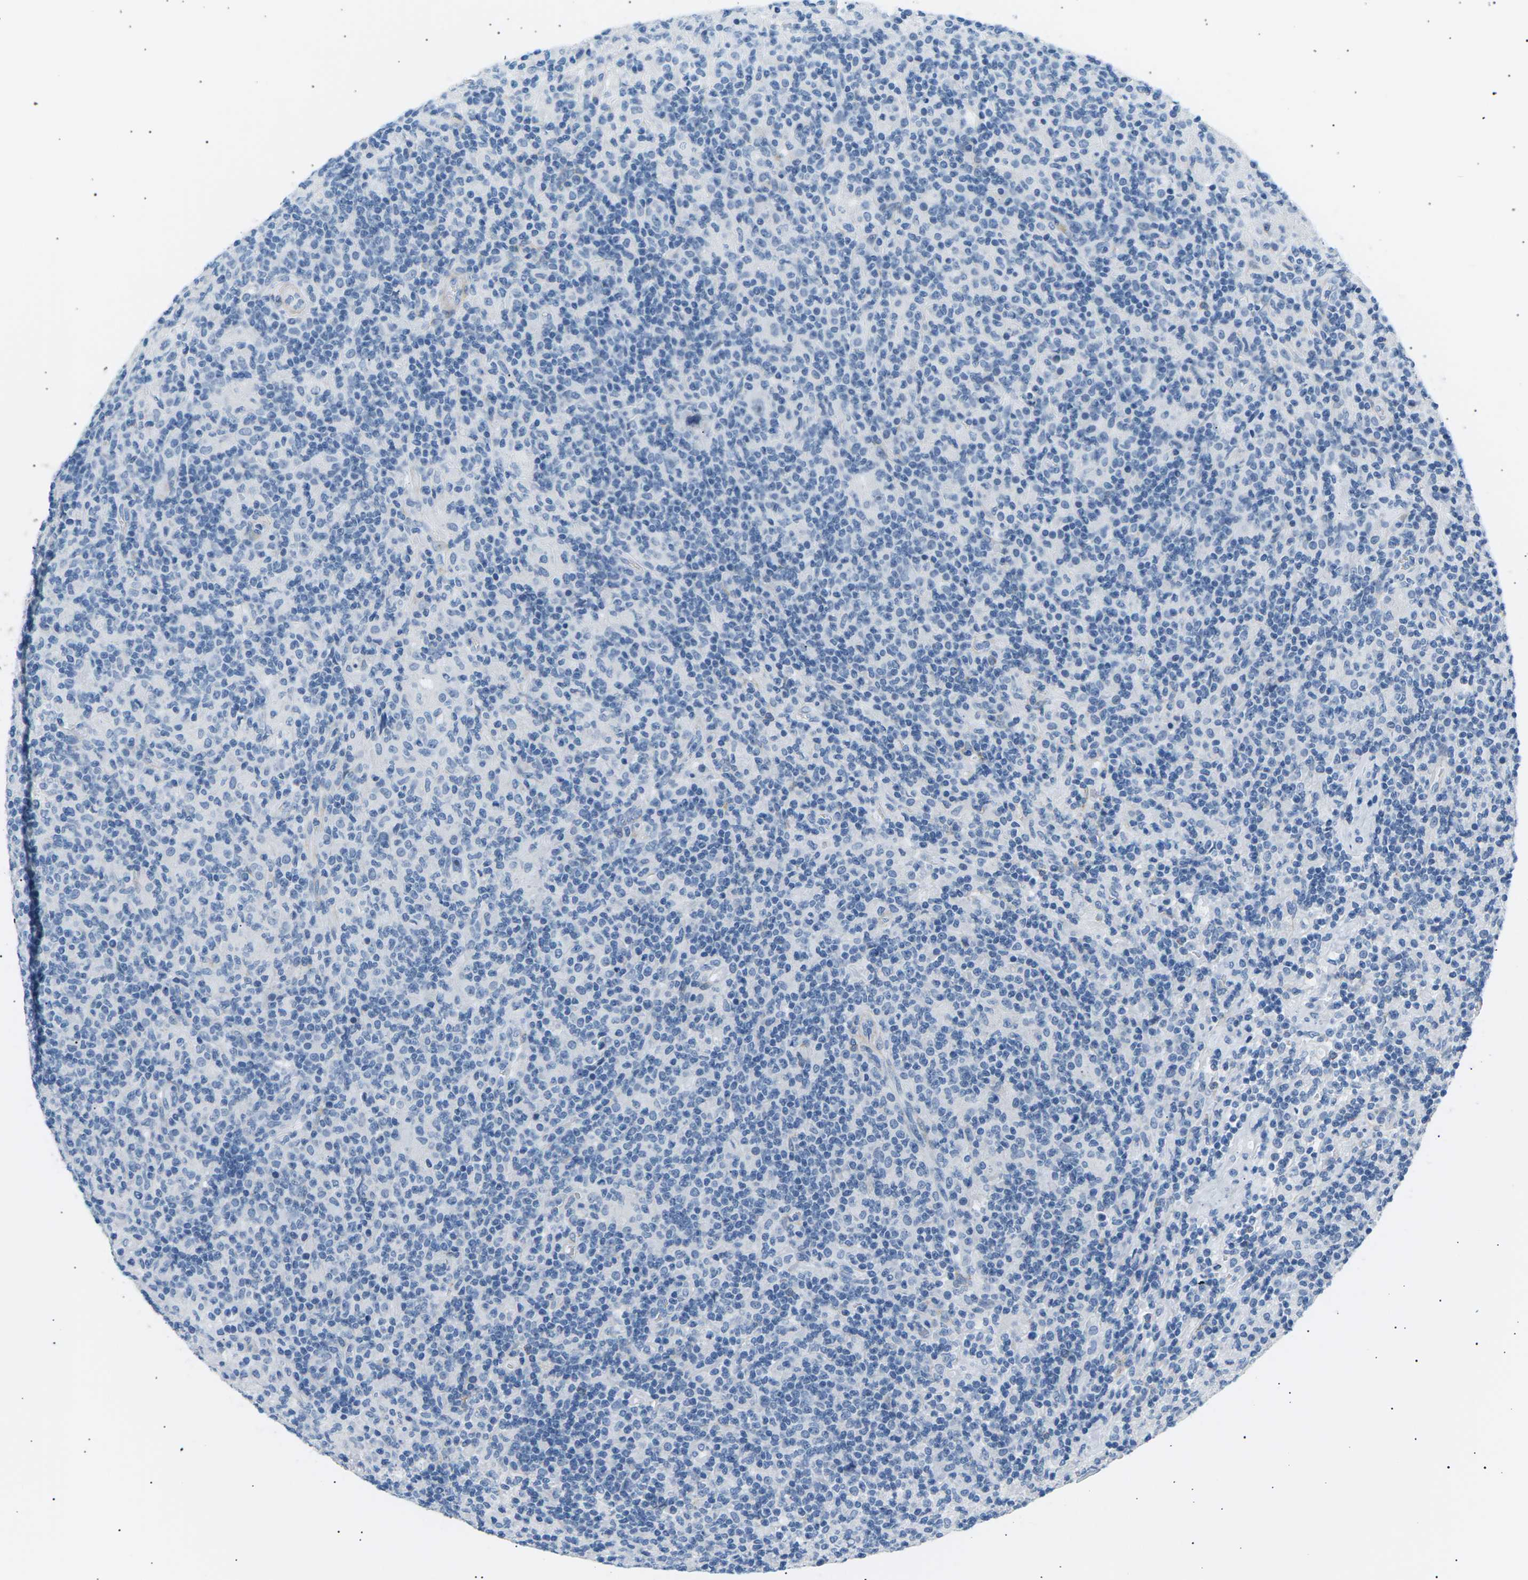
{"staining": {"intensity": "negative", "quantity": "none", "location": "none"}, "tissue": "lymphoma", "cell_type": "Tumor cells", "image_type": "cancer", "snomed": [{"axis": "morphology", "description": "Hodgkin's disease, NOS"}, {"axis": "topography", "description": "Lymph node"}], "caption": "IHC histopathology image of Hodgkin's disease stained for a protein (brown), which reveals no expression in tumor cells. (IHC, brightfield microscopy, high magnification).", "gene": "SEPTIN5", "patient": {"sex": "male", "age": 70}}